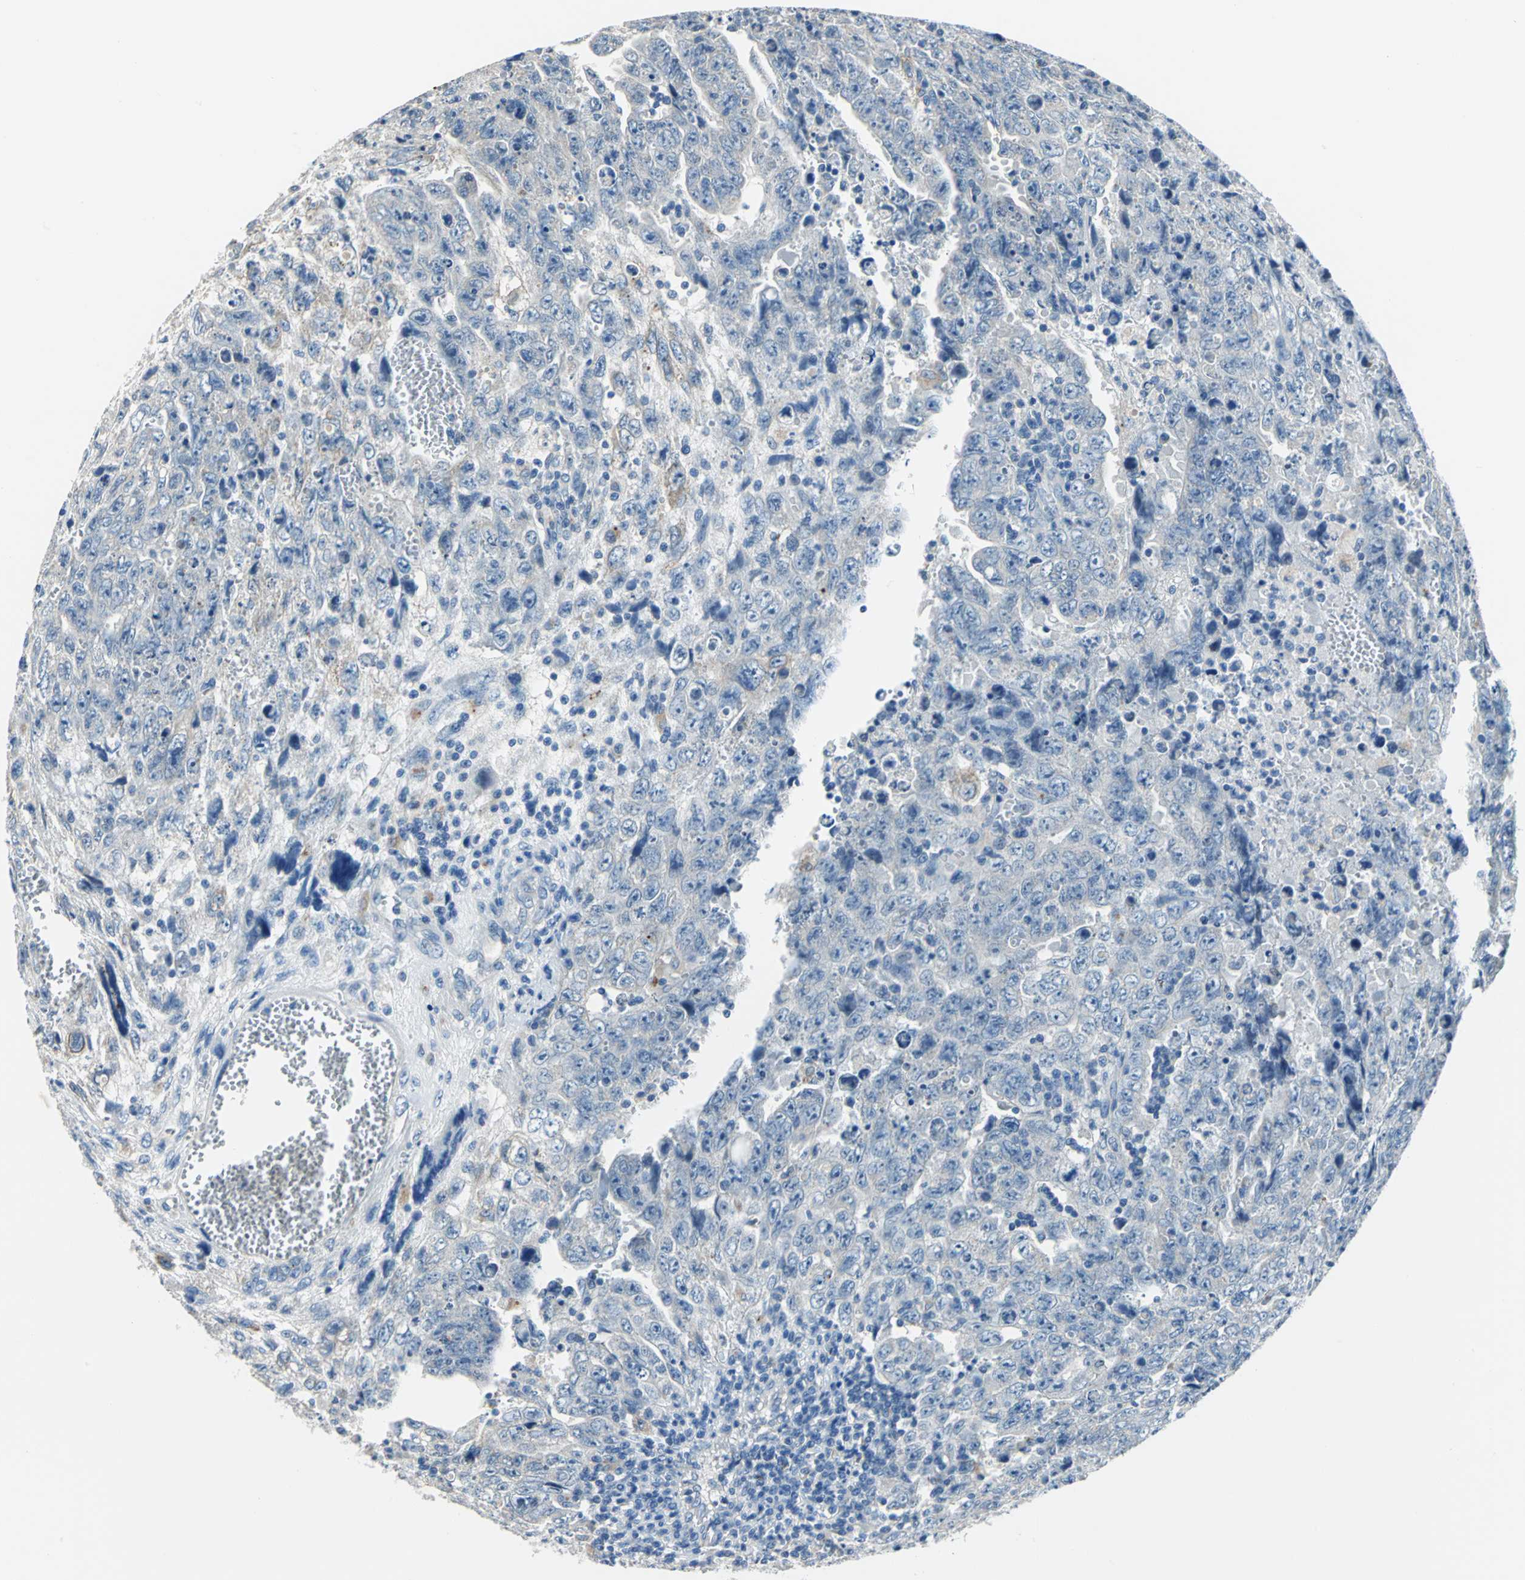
{"staining": {"intensity": "weak", "quantity": "<25%", "location": "cytoplasmic/membranous"}, "tissue": "testis cancer", "cell_type": "Tumor cells", "image_type": "cancer", "snomed": [{"axis": "morphology", "description": "Carcinoma, Embryonal, NOS"}, {"axis": "topography", "description": "Testis"}], "caption": "There is no significant staining in tumor cells of embryonal carcinoma (testis).", "gene": "RASD2", "patient": {"sex": "male", "age": 28}}